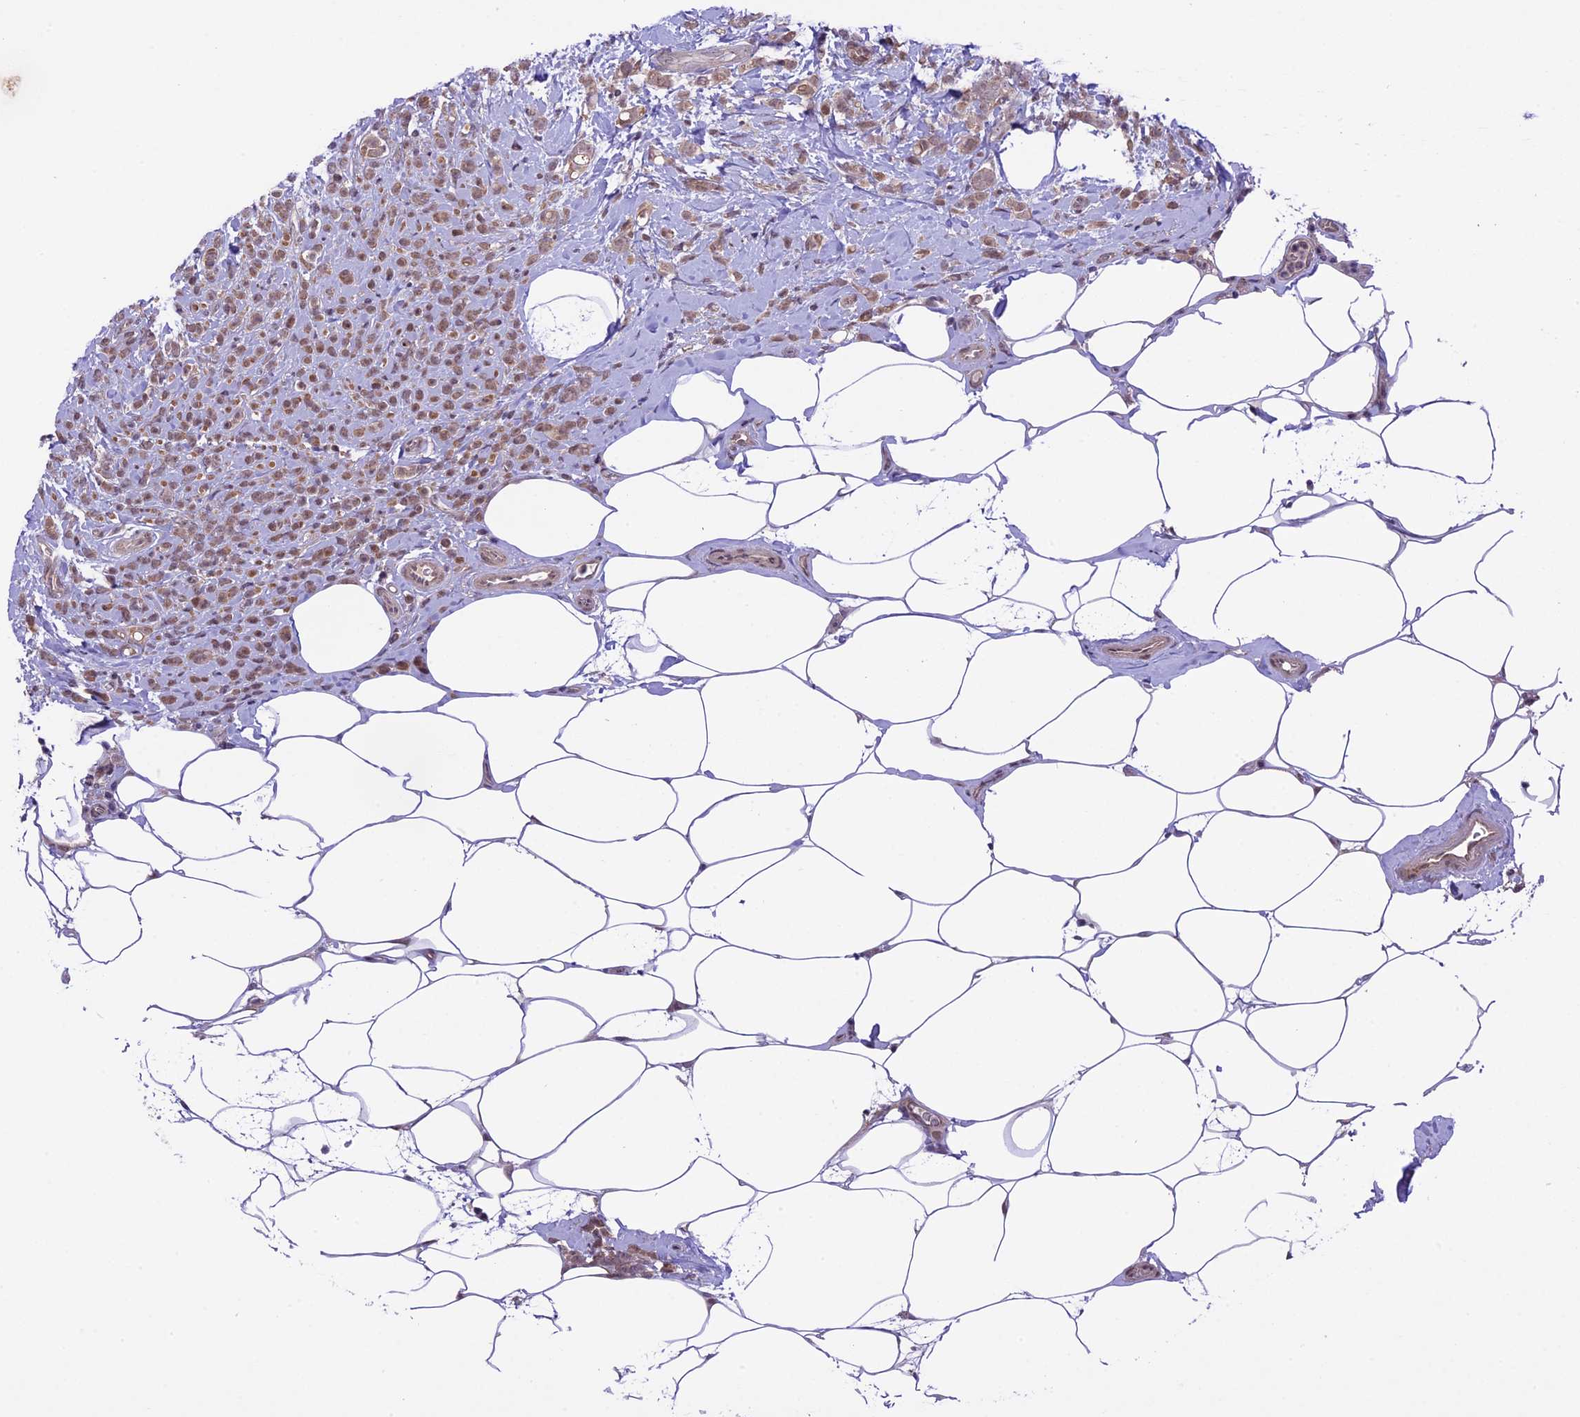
{"staining": {"intensity": "weak", "quantity": ">75%", "location": "cytoplasmic/membranous,nuclear"}, "tissue": "breast cancer", "cell_type": "Tumor cells", "image_type": "cancer", "snomed": [{"axis": "morphology", "description": "Lobular carcinoma"}, {"axis": "topography", "description": "Breast"}], "caption": "DAB (3,3'-diaminobenzidine) immunohistochemical staining of human breast cancer (lobular carcinoma) shows weak cytoplasmic/membranous and nuclear protein expression in approximately >75% of tumor cells.", "gene": "SPRED1", "patient": {"sex": "female", "age": 58}}